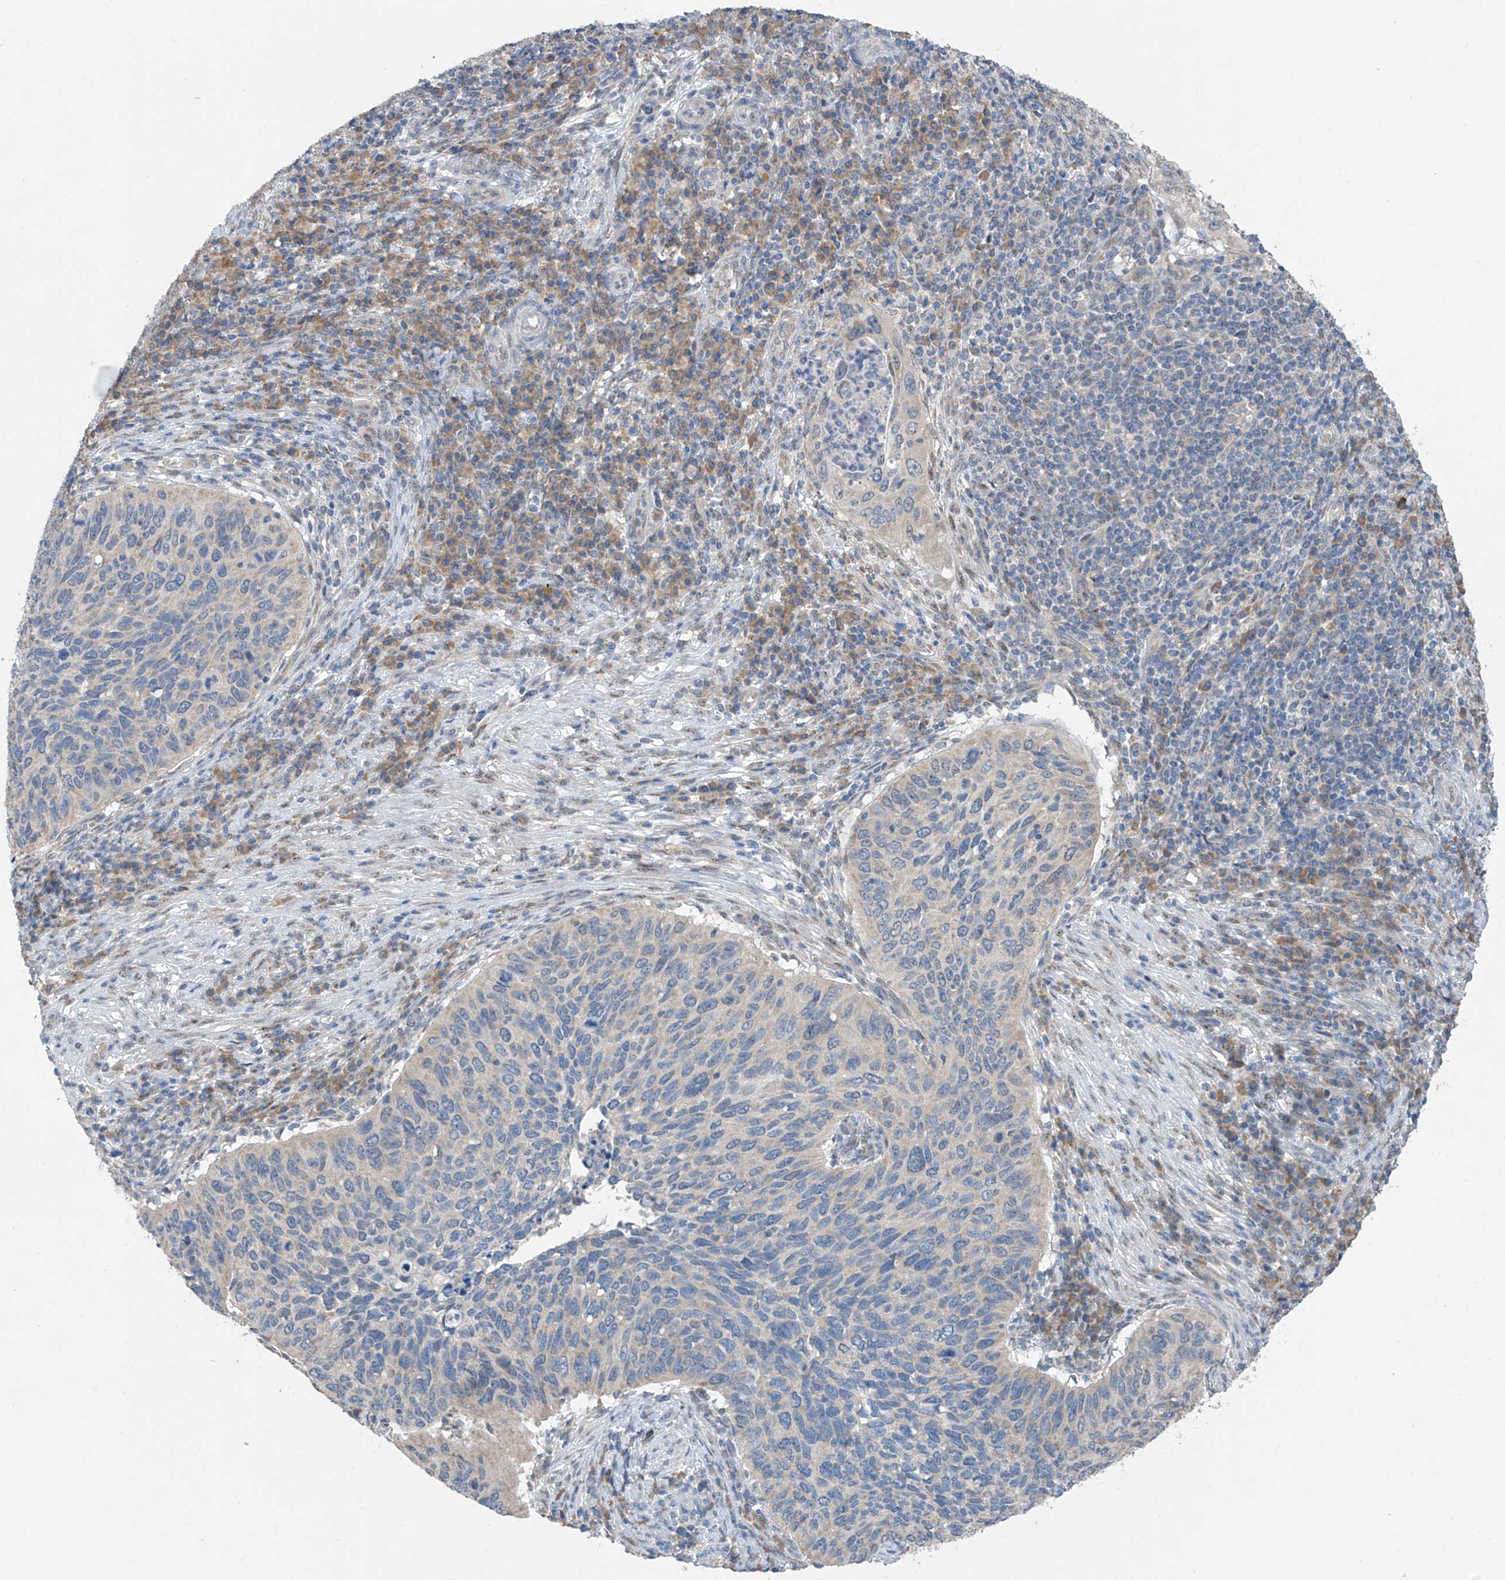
{"staining": {"intensity": "negative", "quantity": "none", "location": "none"}, "tissue": "cervical cancer", "cell_type": "Tumor cells", "image_type": "cancer", "snomed": [{"axis": "morphology", "description": "Squamous cell carcinoma, NOS"}, {"axis": "topography", "description": "Cervix"}], "caption": "Immunohistochemical staining of human cervical squamous cell carcinoma shows no significant expression in tumor cells.", "gene": "RPL4", "patient": {"sex": "female", "age": 38}}